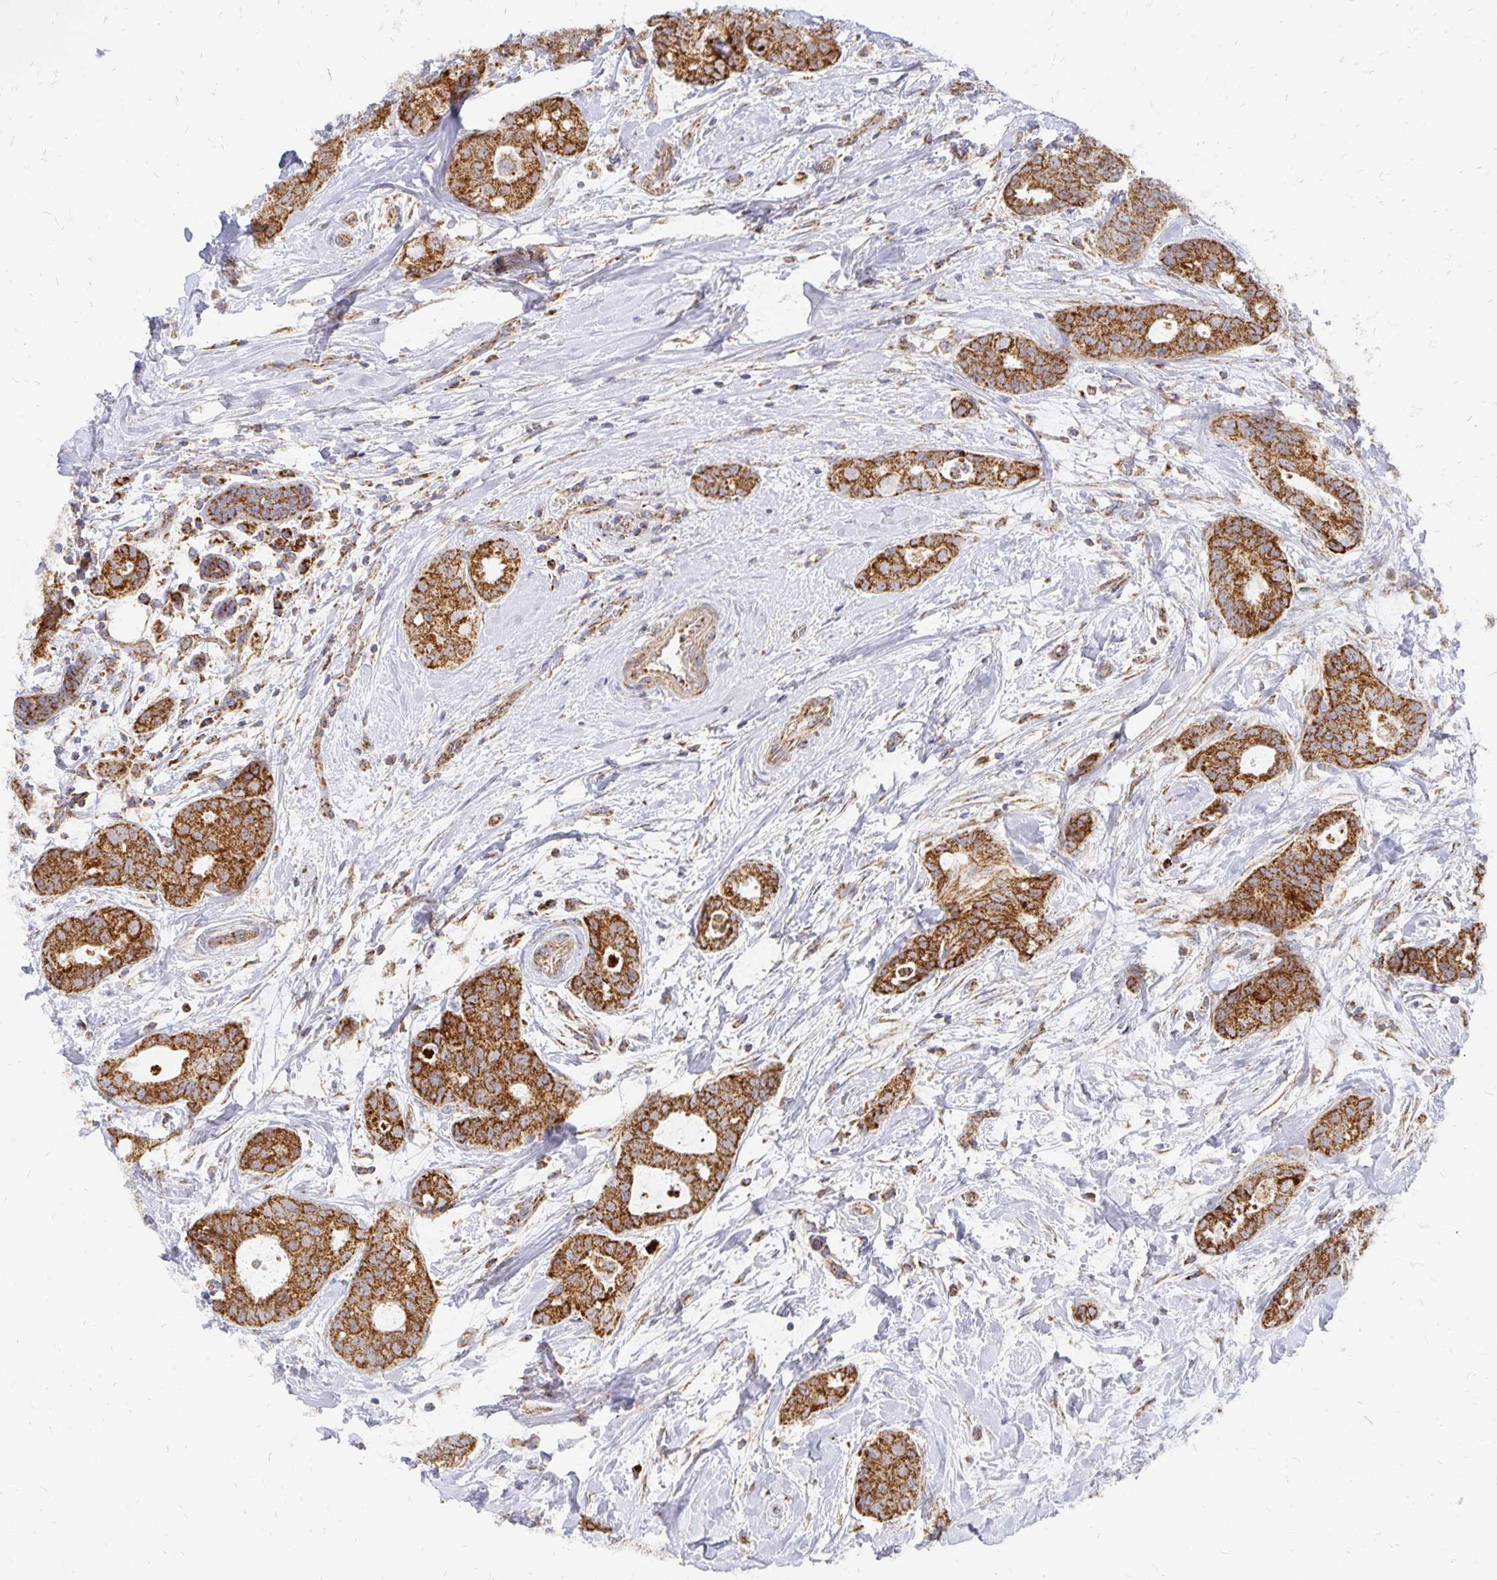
{"staining": {"intensity": "strong", "quantity": ">75%", "location": "cytoplasmic/membranous"}, "tissue": "breast cancer", "cell_type": "Tumor cells", "image_type": "cancer", "snomed": [{"axis": "morphology", "description": "Duct carcinoma"}, {"axis": "topography", "description": "Breast"}], "caption": "Invasive ductal carcinoma (breast) stained with immunohistochemistry exhibits strong cytoplasmic/membranous staining in approximately >75% of tumor cells. The staining was performed using DAB (3,3'-diaminobenzidine), with brown indicating positive protein expression. Nuclei are stained blue with hematoxylin.", "gene": "STOML2", "patient": {"sex": "female", "age": 45}}